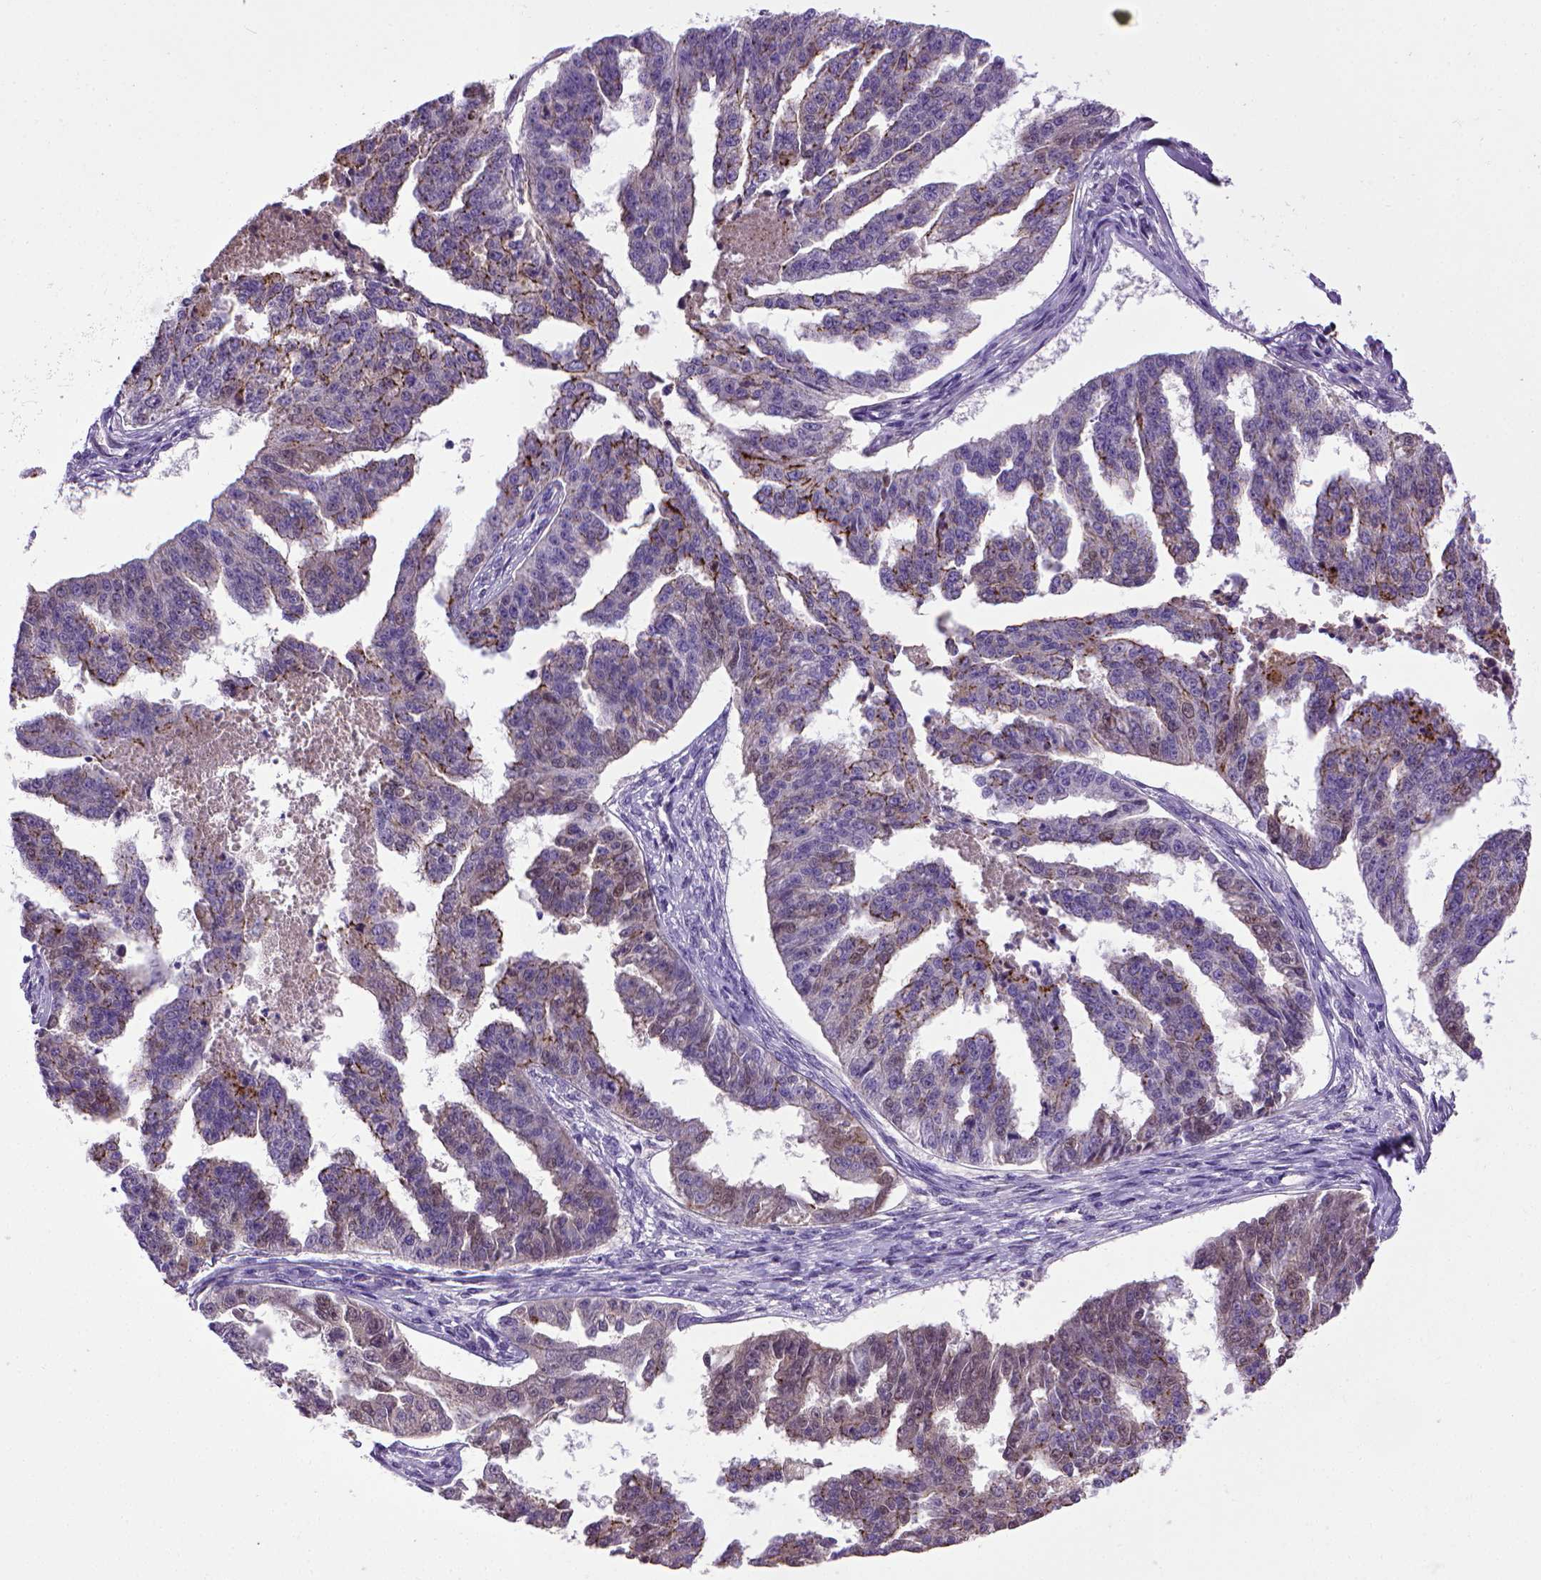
{"staining": {"intensity": "moderate", "quantity": "25%-75%", "location": "cytoplasmic/membranous"}, "tissue": "ovarian cancer", "cell_type": "Tumor cells", "image_type": "cancer", "snomed": [{"axis": "morphology", "description": "Cystadenocarcinoma, serous, NOS"}, {"axis": "topography", "description": "Ovary"}], "caption": "High-power microscopy captured an immunohistochemistry micrograph of ovarian serous cystadenocarcinoma, revealing moderate cytoplasmic/membranous staining in approximately 25%-75% of tumor cells. (DAB = brown stain, brightfield microscopy at high magnification).", "gene": "CDH1", "patient": {"sex": "female", "age": 58}}